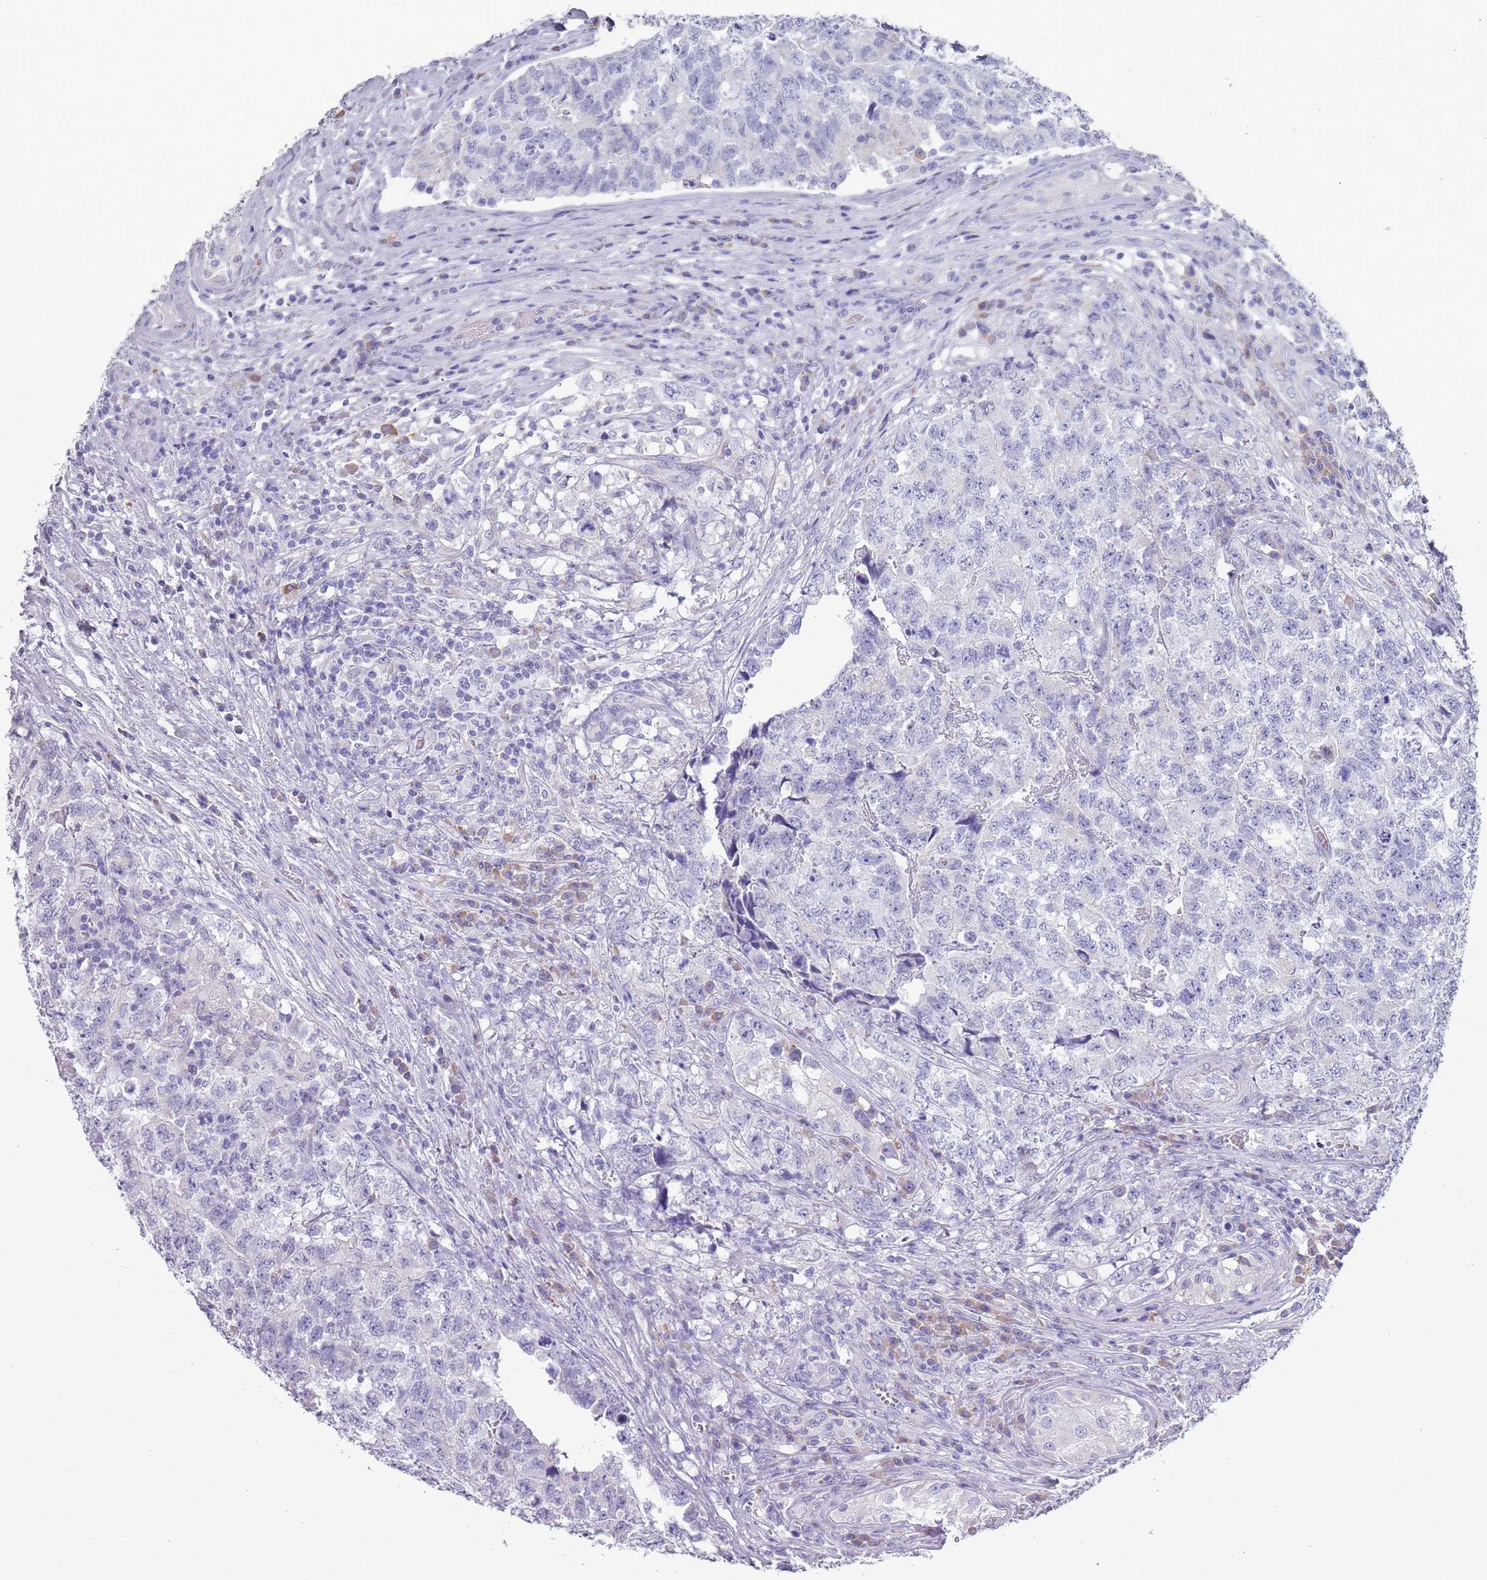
{"staining": {"intensity": "negative", "quantity": "none", "location": "none"}, "tissue": "testis cancer", "cell_type": "Tumor cells", "image_type": "cancer", "snomed": [{"axis": "morphology", "description": "Carcinoma, Embryonal, NOS"}, {"axis": "topography", "description": "Testis"}], "caption": "Immunohistochemistry (IHC) image of testis cancer stained for a protein (brown), which reveals no staining in tumor cells. (Brightfield microscopy of DAB immunohistochemistry at high magnification).", "gene": "HYOU1", "patient": {"sex": "male", "age": 31}}